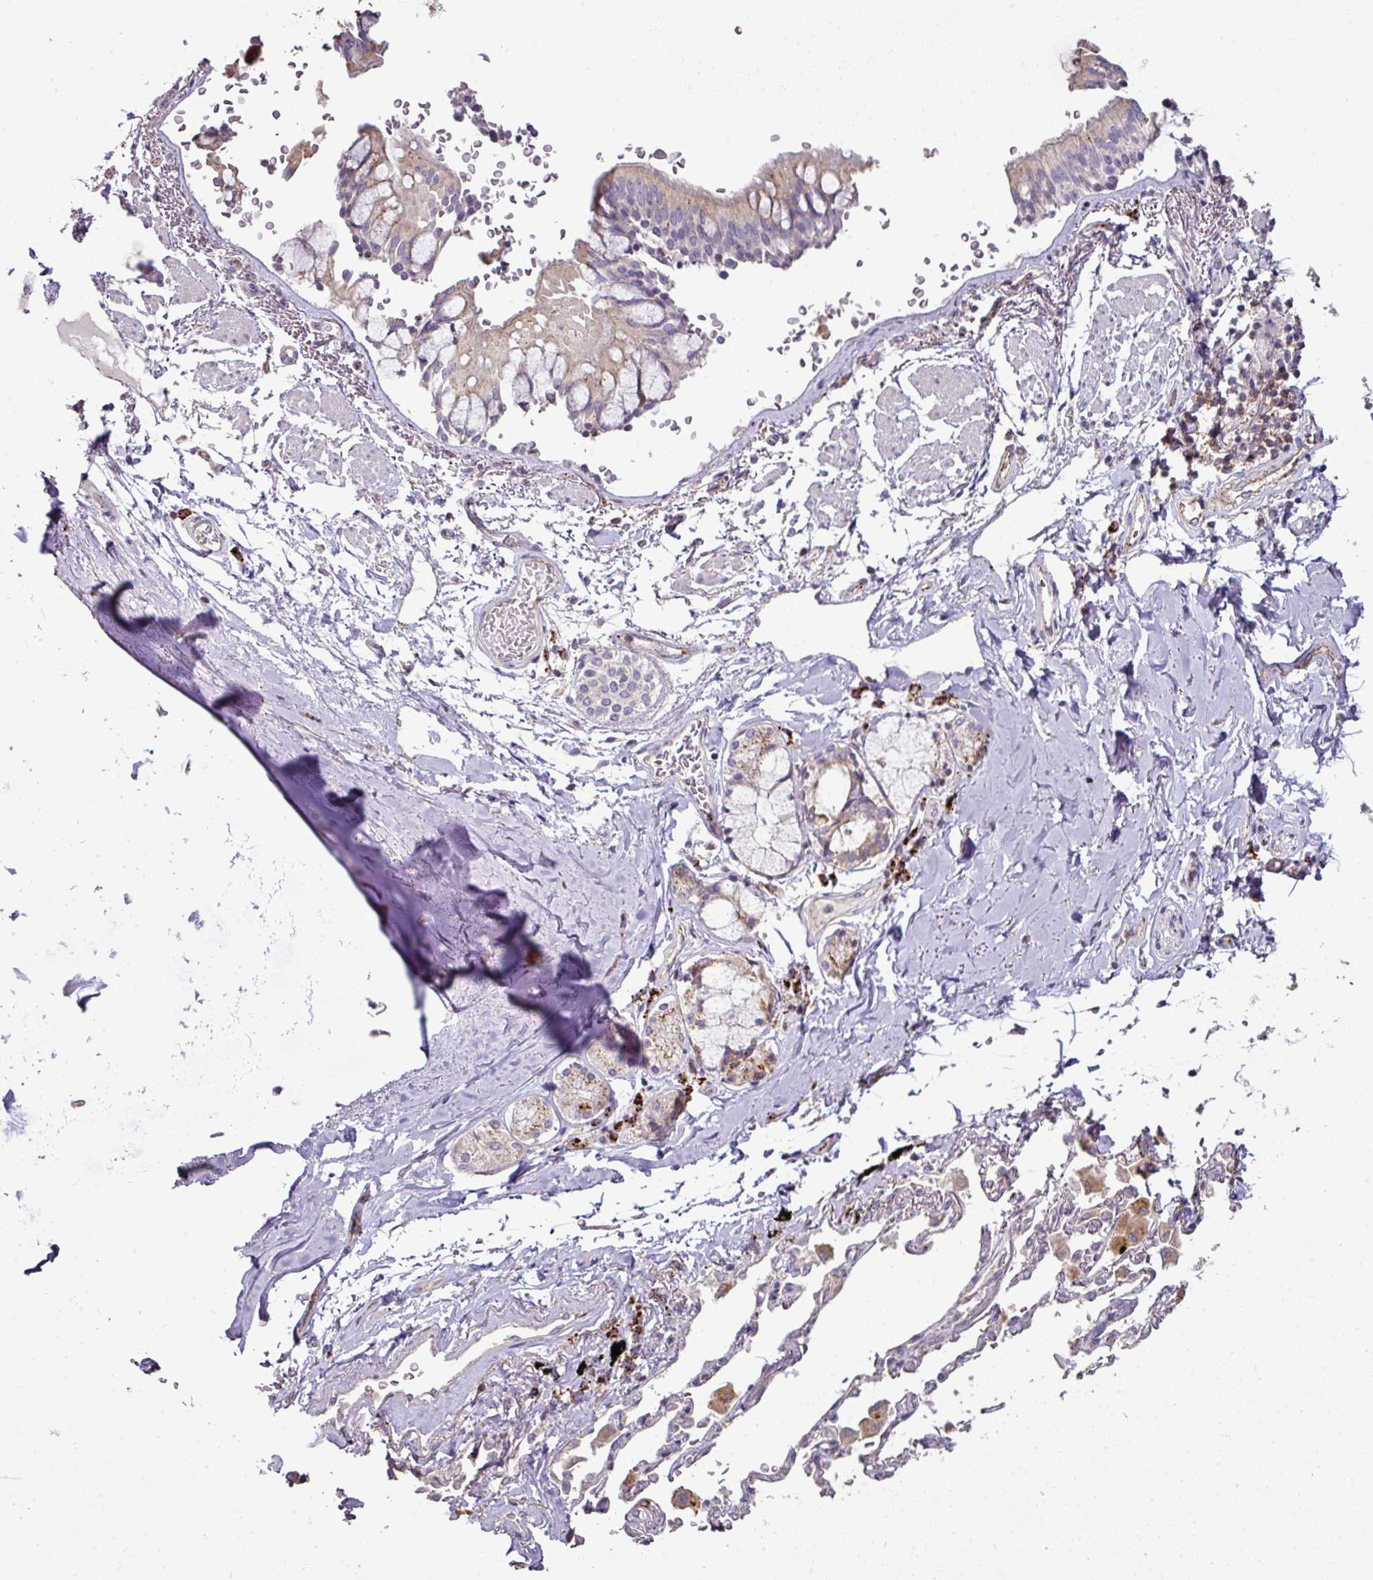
{"staining": {"intensity": "weak", "quantity": "25%-75%", "location": "cytoplasmic/membranous"}, "tissue": "bronchus", "cell_type": "Respiratory epithelial cells", "image_type": "normal", "snomed": [{"axis": "morphology", "description": "Normal tissue, NOS"}, {"axis": "topography", "description": "Bronchus"}], "caption": "Immunohistochemical staining of unremarkable human bronchus shows low levels of weak cytoplasmic/membranous expression in approximately 25%-75% of respiratory epithelial cells.", "gene": "CXCR5", "patient": {"sex": "male", "age": 70}}